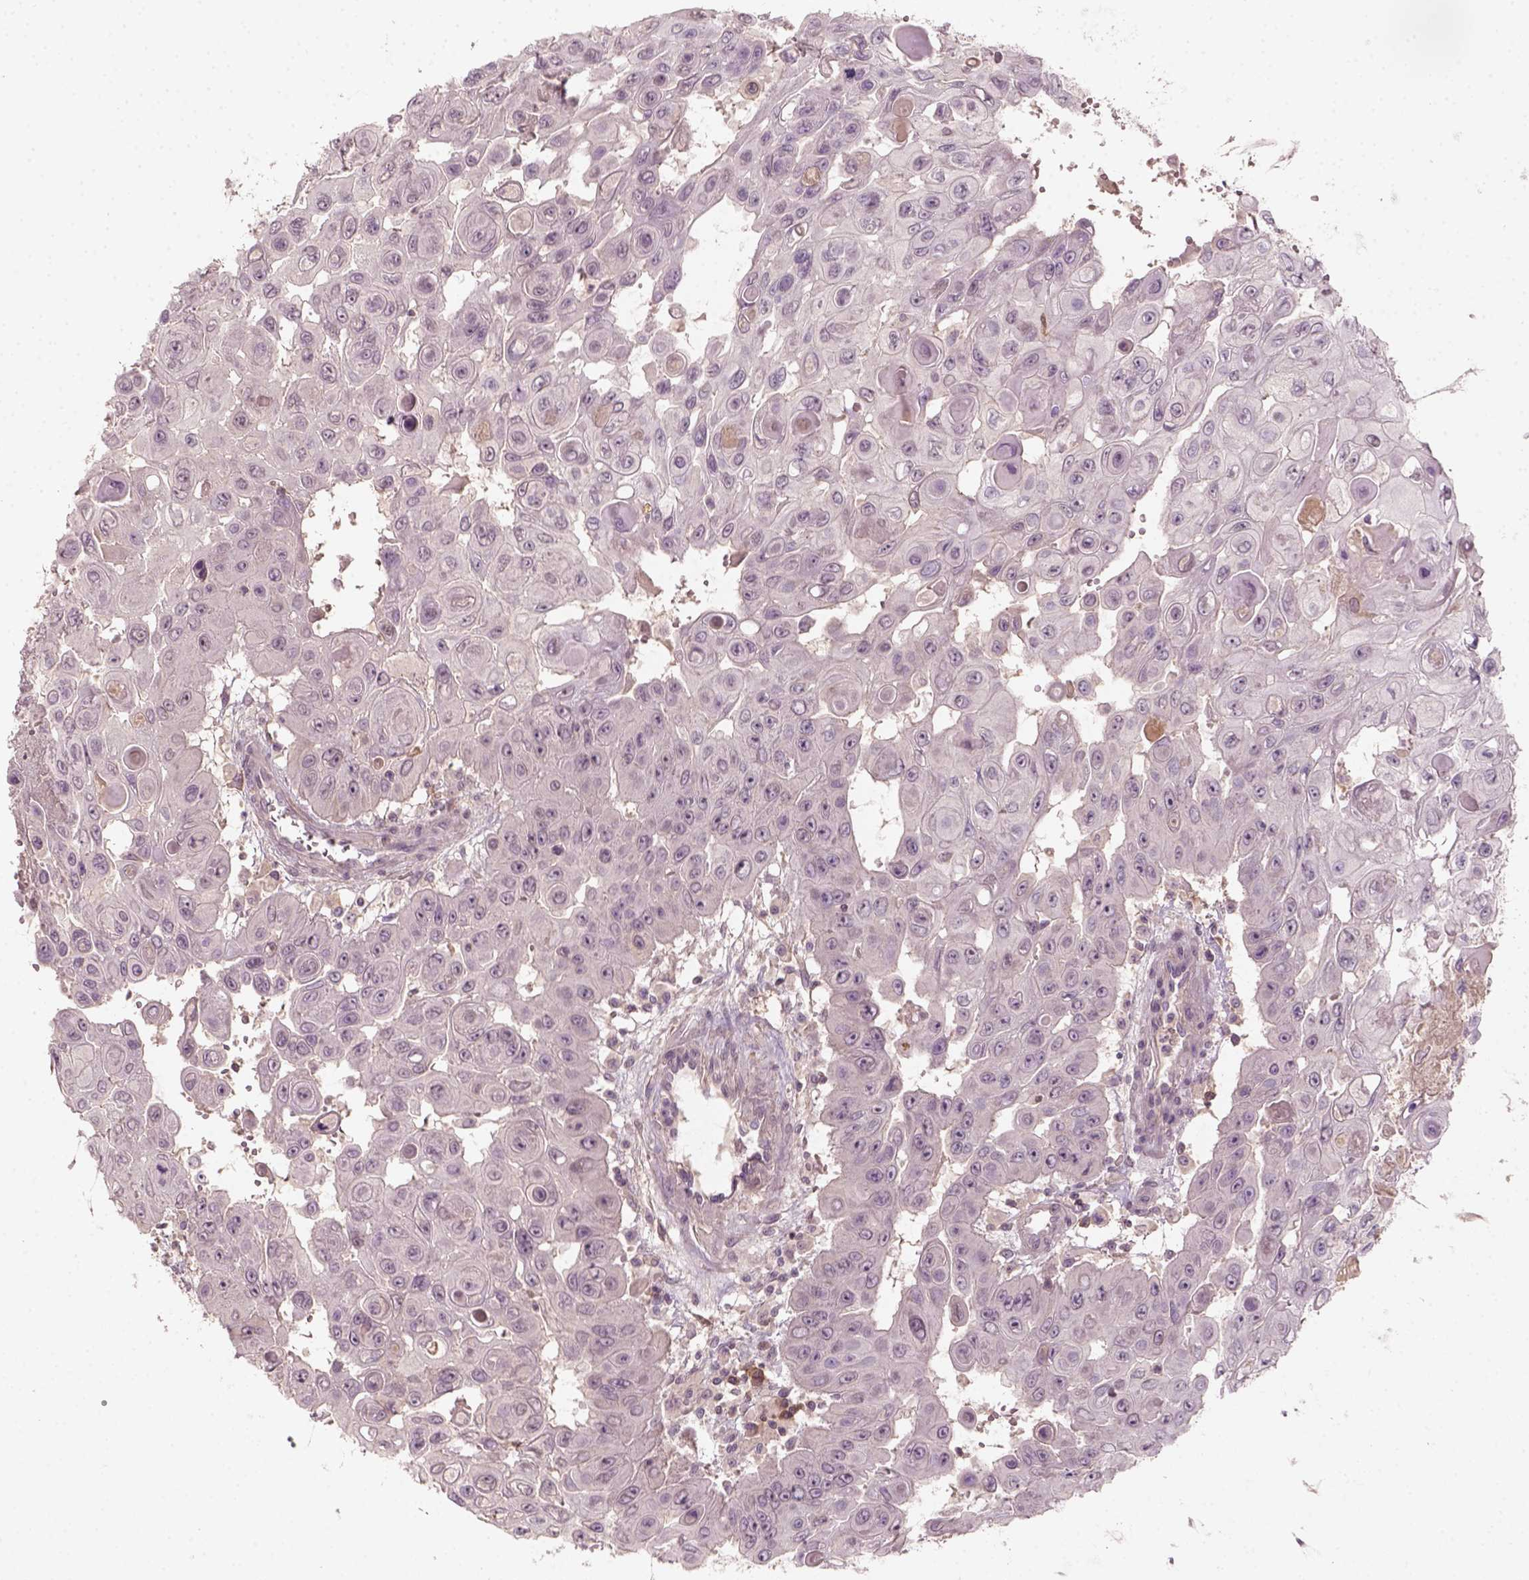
{"staining": {"intensity": "negative", "quantity": "none", "location": "none"}, "tissue": "head and neck cancer", "cell_type": "Tumor cells", "image_type": "cancer", "snomed": [{"axis": "morphology", "description": "Adenocarcinoma, NOS"}, {"axis": "topography", "description": "Head-Neck"}], "caption": "This is an immunohistochemistry (IHC) photomicrograph of human head and neck cancer (adenocarcinoma). There is no staining in tumor cells.", "gene": "AQP9", "patient": {"sex": "male", "age": 73}}